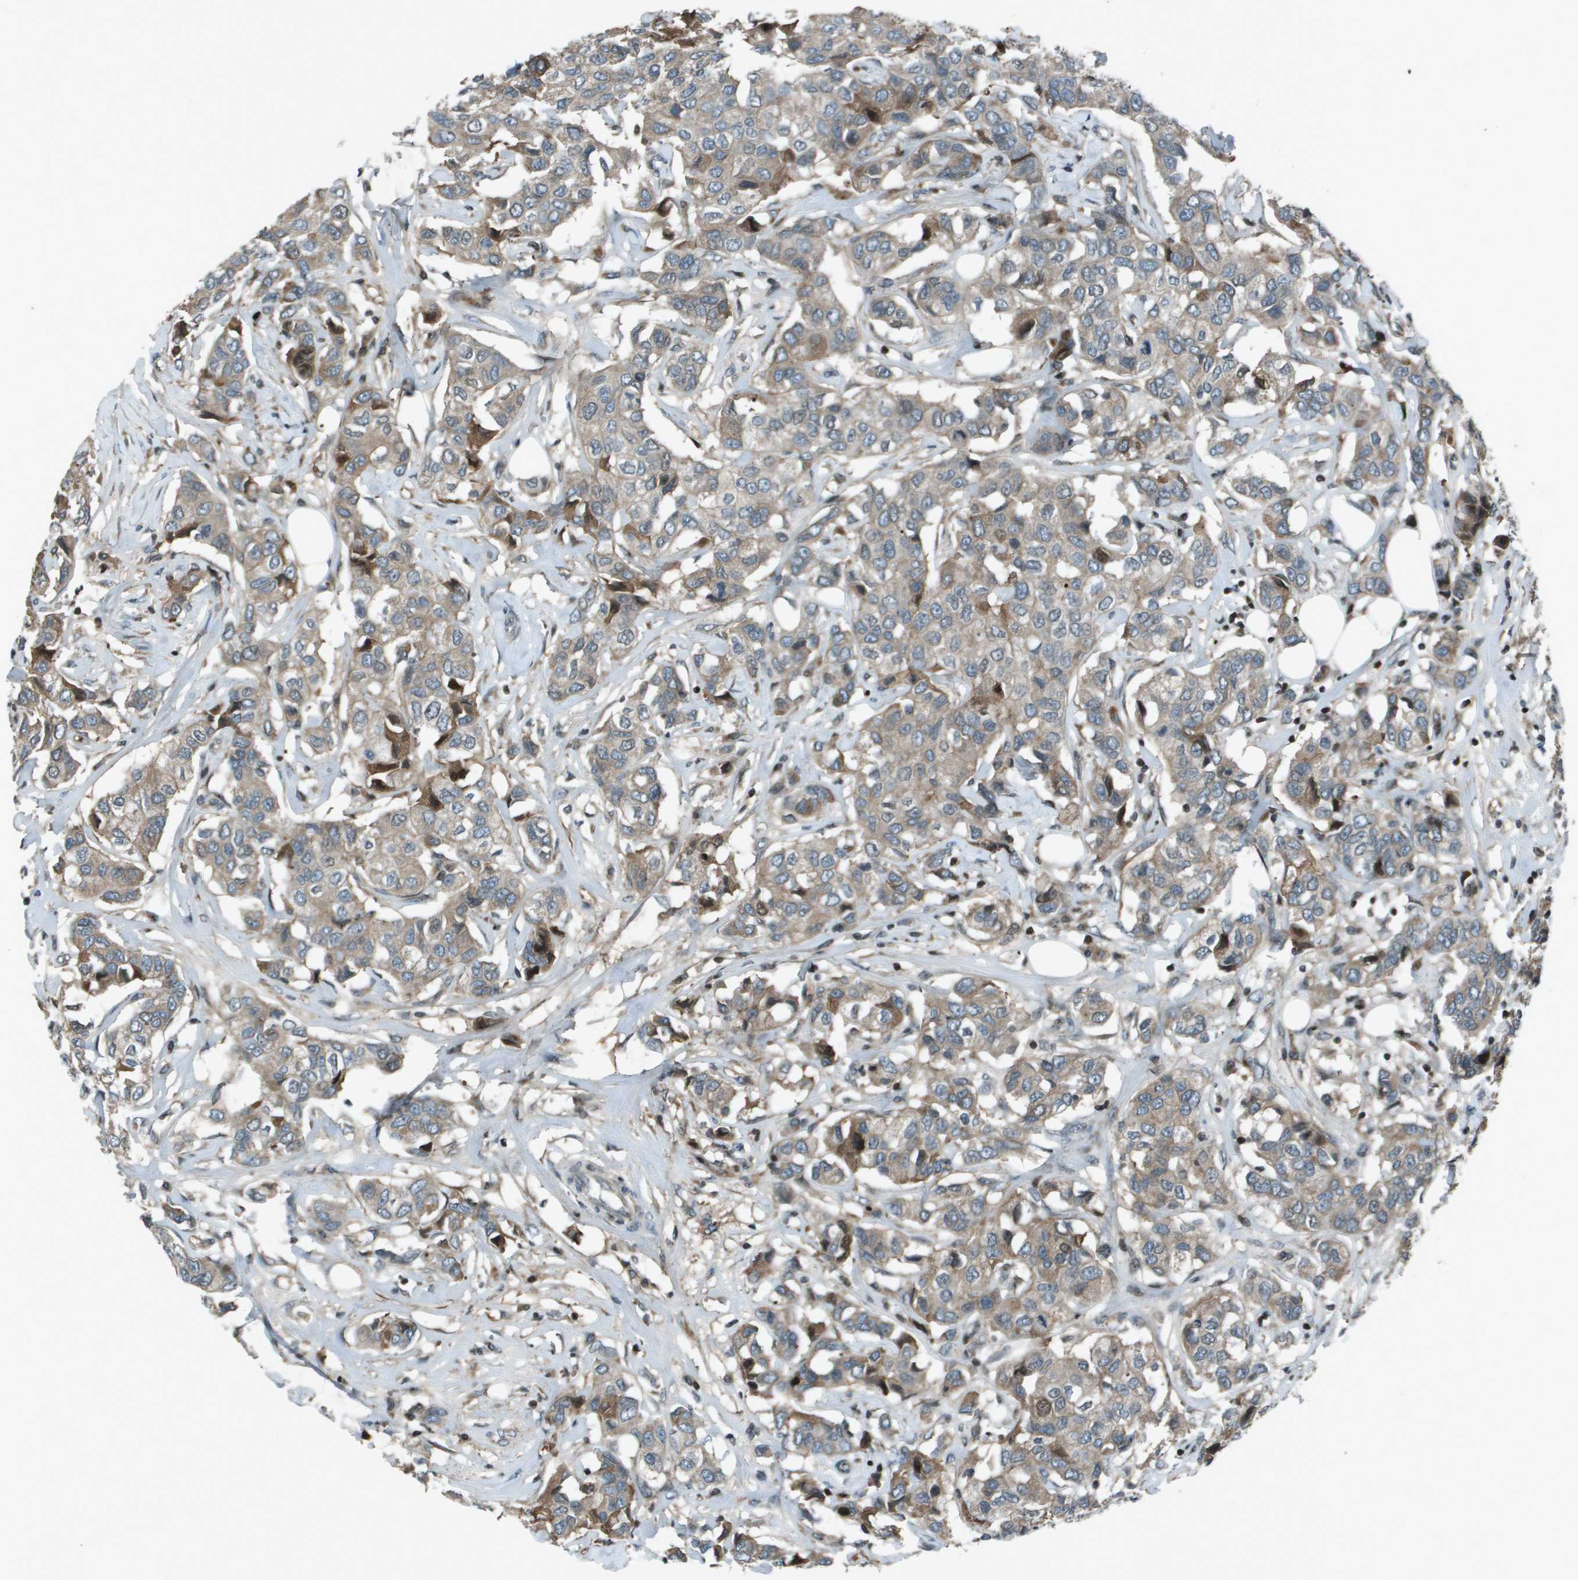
{"staining": {"intensity": "moderate", "quantity": "25%-75%", "location": "cytoplasmic/membranous"}, "tissue": "breast cancer", "cell_type": "Tumor cells", "image_type": "cancer", "snomed": [{"axis": "morphology", "description": "Duct carcinoma"}, {"axis": "topography", "description": "Breast"}], "caption": "Invasive ductal carcinoma (breast) stained with DAB IHC demonstrates medium levels of moderate cytoplasmic/membranous staining in about 25%-75% of tumor cells.", "gene": "CXCL12", "patient": {"sex": "female", "age": 80}}